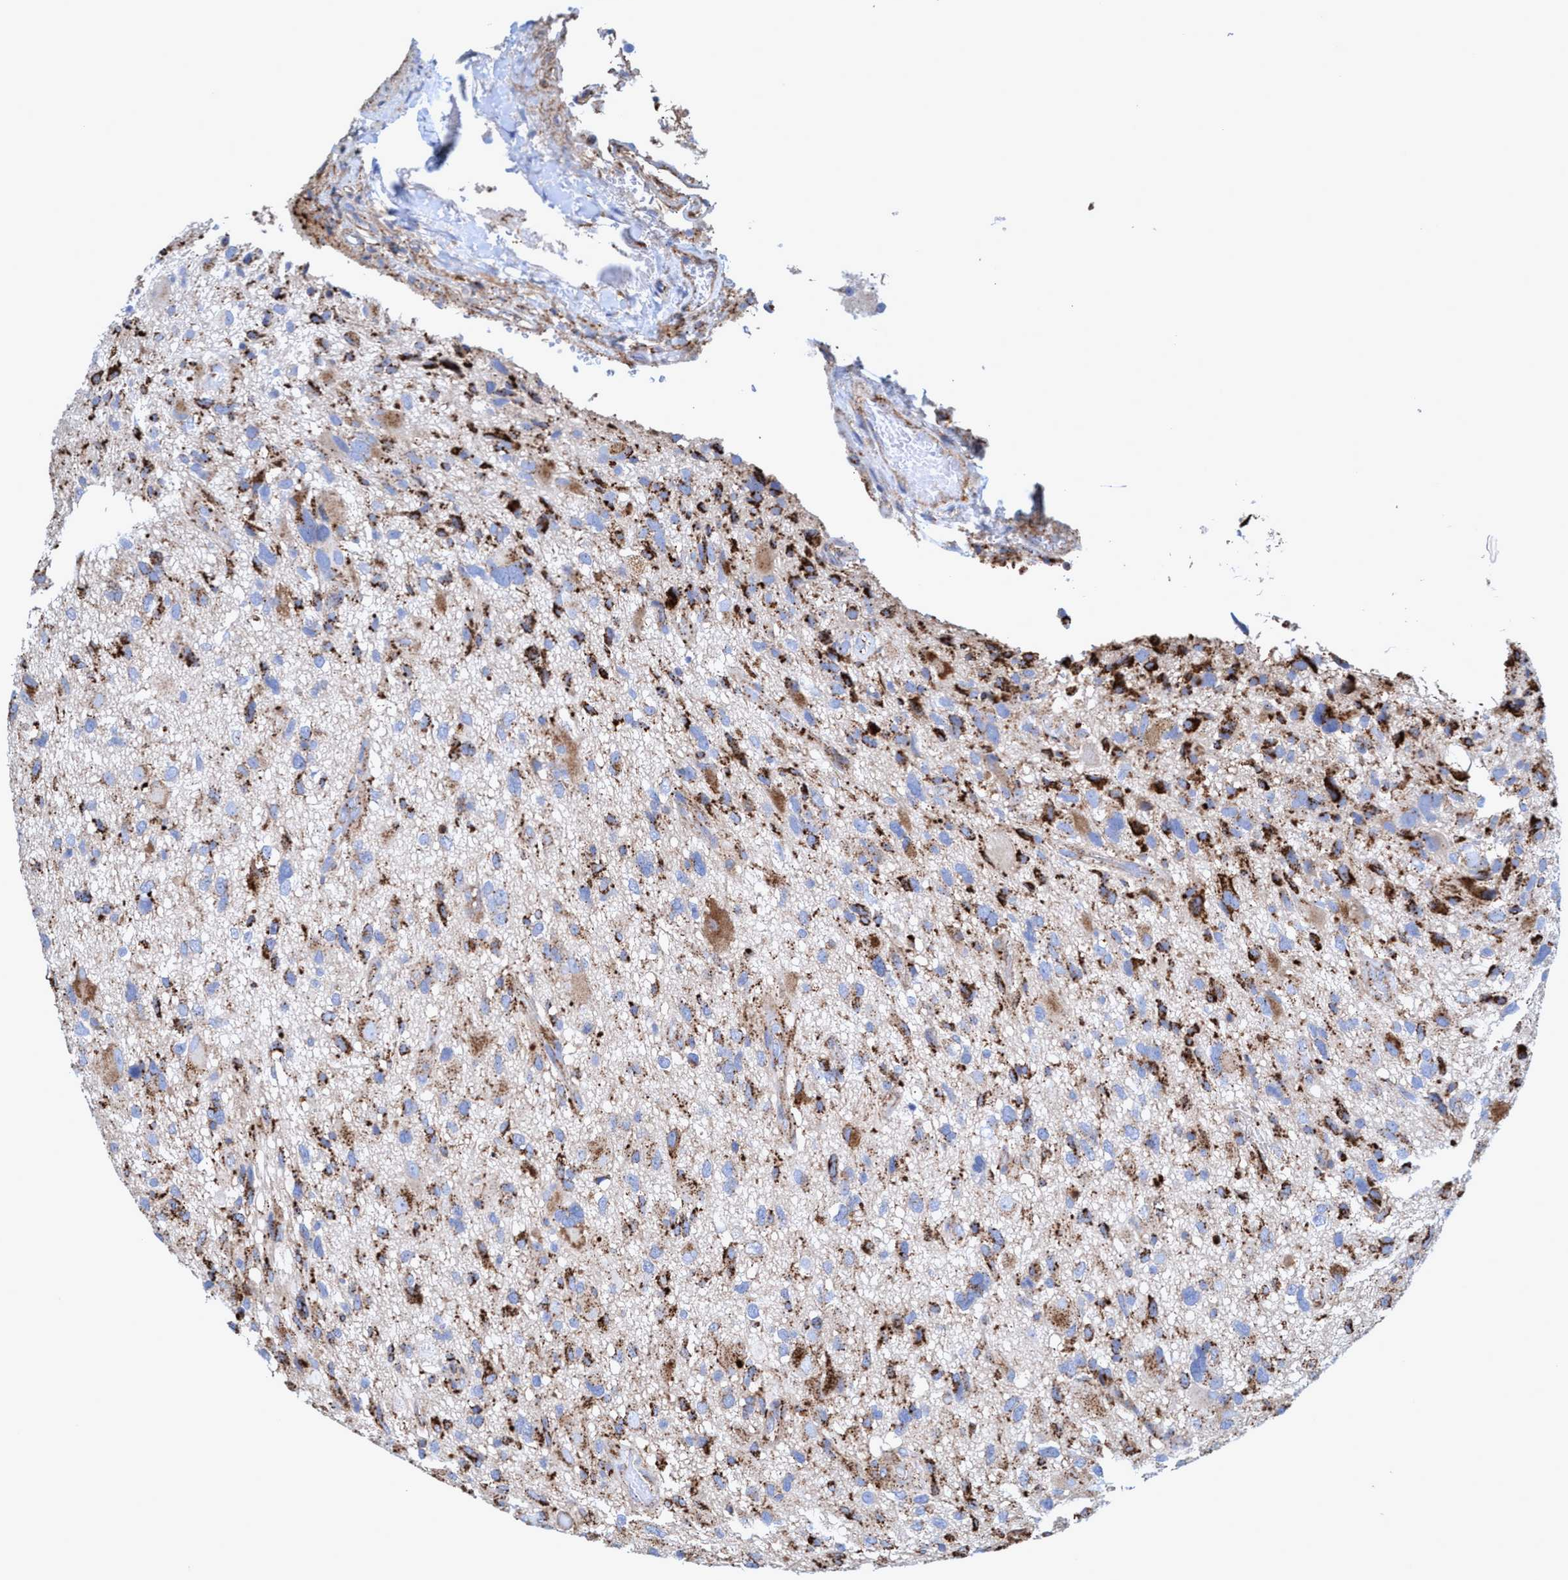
{"staining": {"intensity": "strong", "quantity": "25%-75%", "location": "cytoplasmic/membranous"}, "tissue": "glioma", "cell_type": "Tumor cells", "image_type": "cancer", "snomed": [{"axis": "morphology", "description": "Glioma, malignant, High grade"}, {"axis": "topography", "description": "Brain"}], "caption": "Tumor cells show high levels of strong cytoplasmic/membranous staining in about 25%-75% of cells in human glioma.", "gene": "TRIM65", "patient": {"sex": "male", "age": 33}}